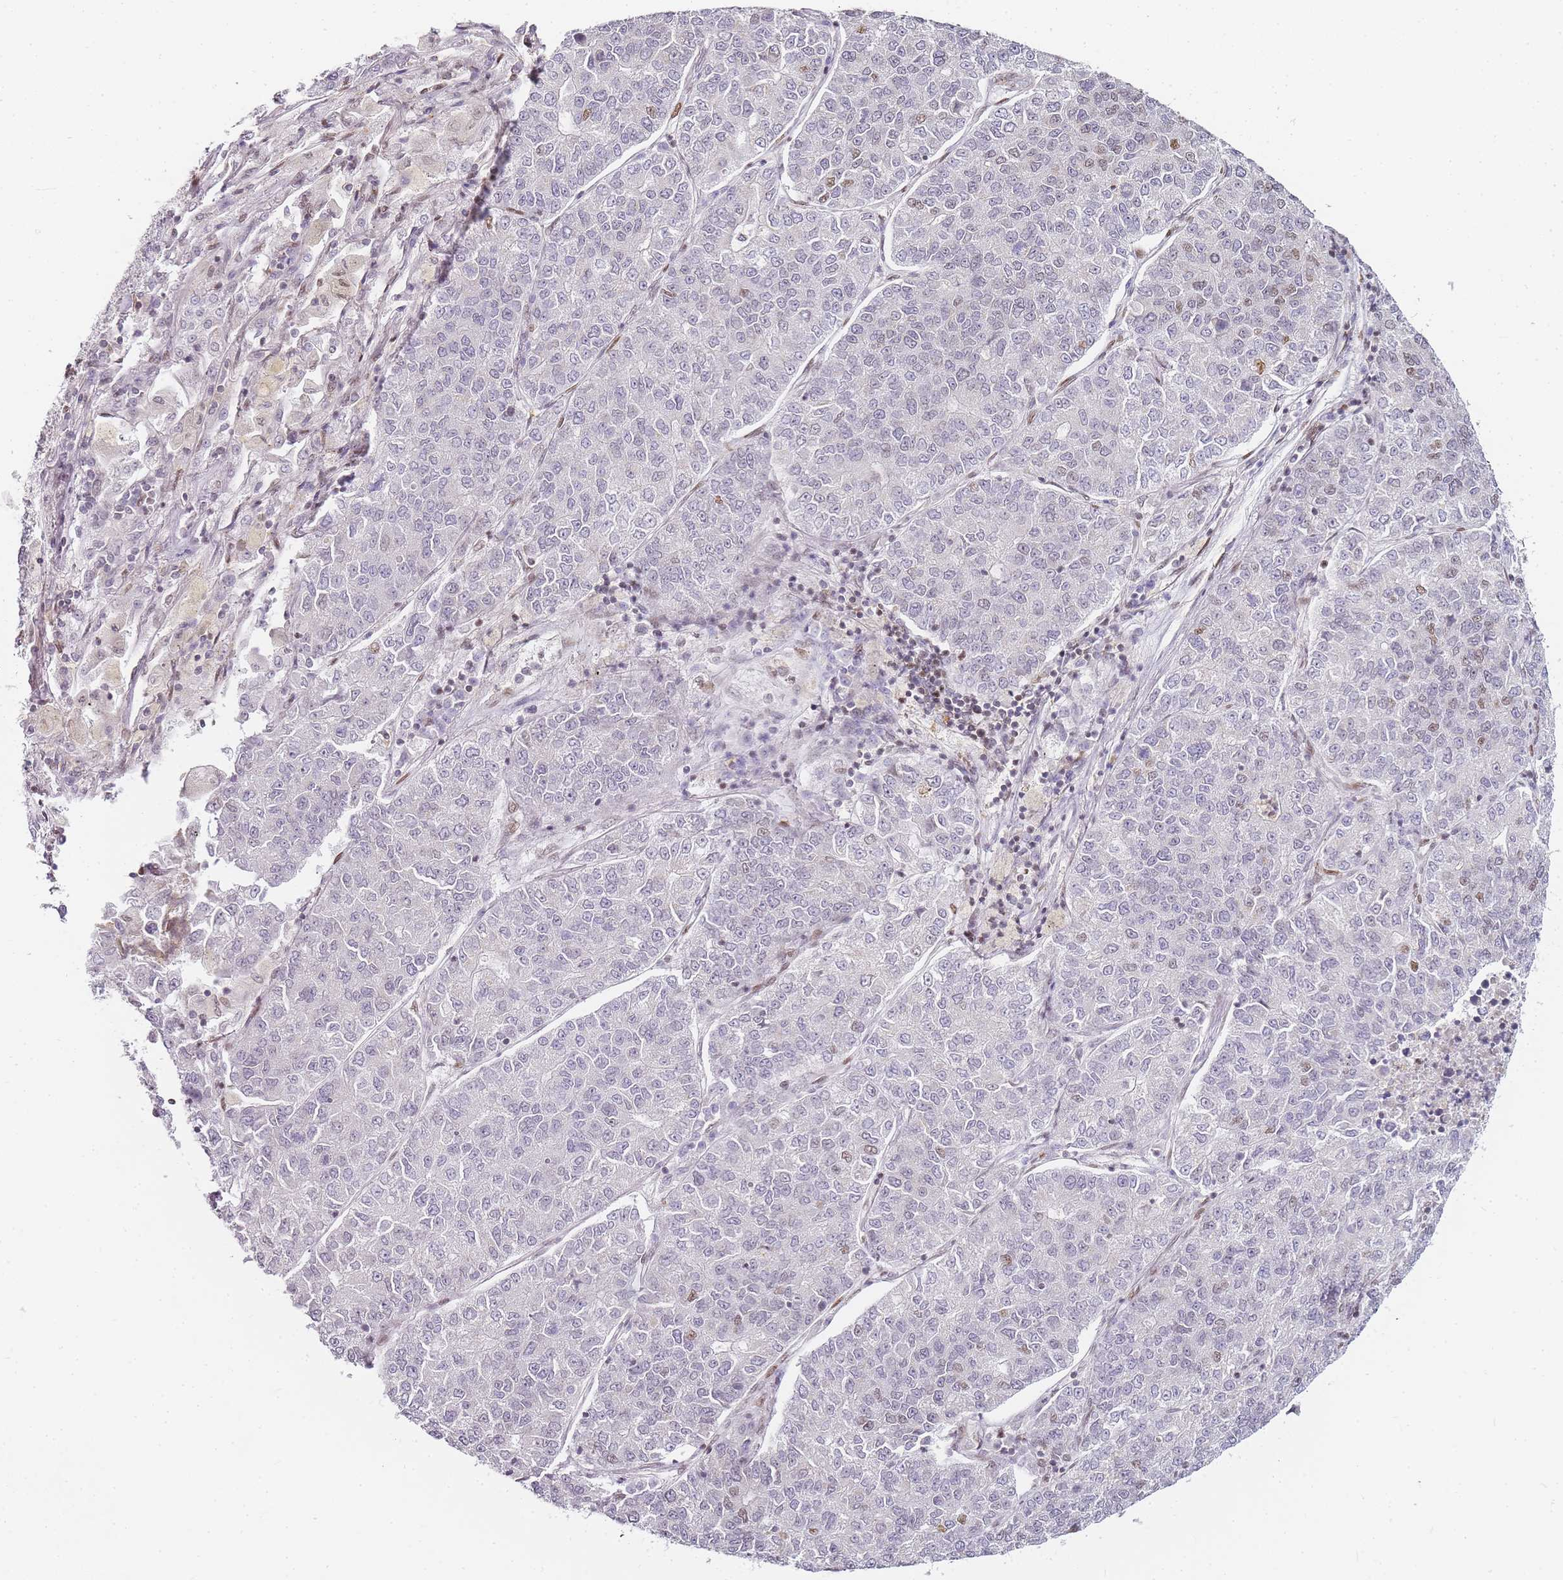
{"staining": {"intensity": "moderate", "quantity": "25%-75%", "location": "nuclear"}, "tissue": "lung cancer", "cell_type": "Tumor cells", "image_type": "cancer", "snomed": [{"axis": "morphology", "description": "Adenocarcinoma, NOS"}, {"axis": "topography", "description": "Lung"}], "caption": "Tumor cells show medium levels of moderate nuclear positivity in approximately 25%-75% of cells in lung adenocarcinoma.", "gene": "JAKMIP1", "patient": {"sex": "male", "age": 49}}